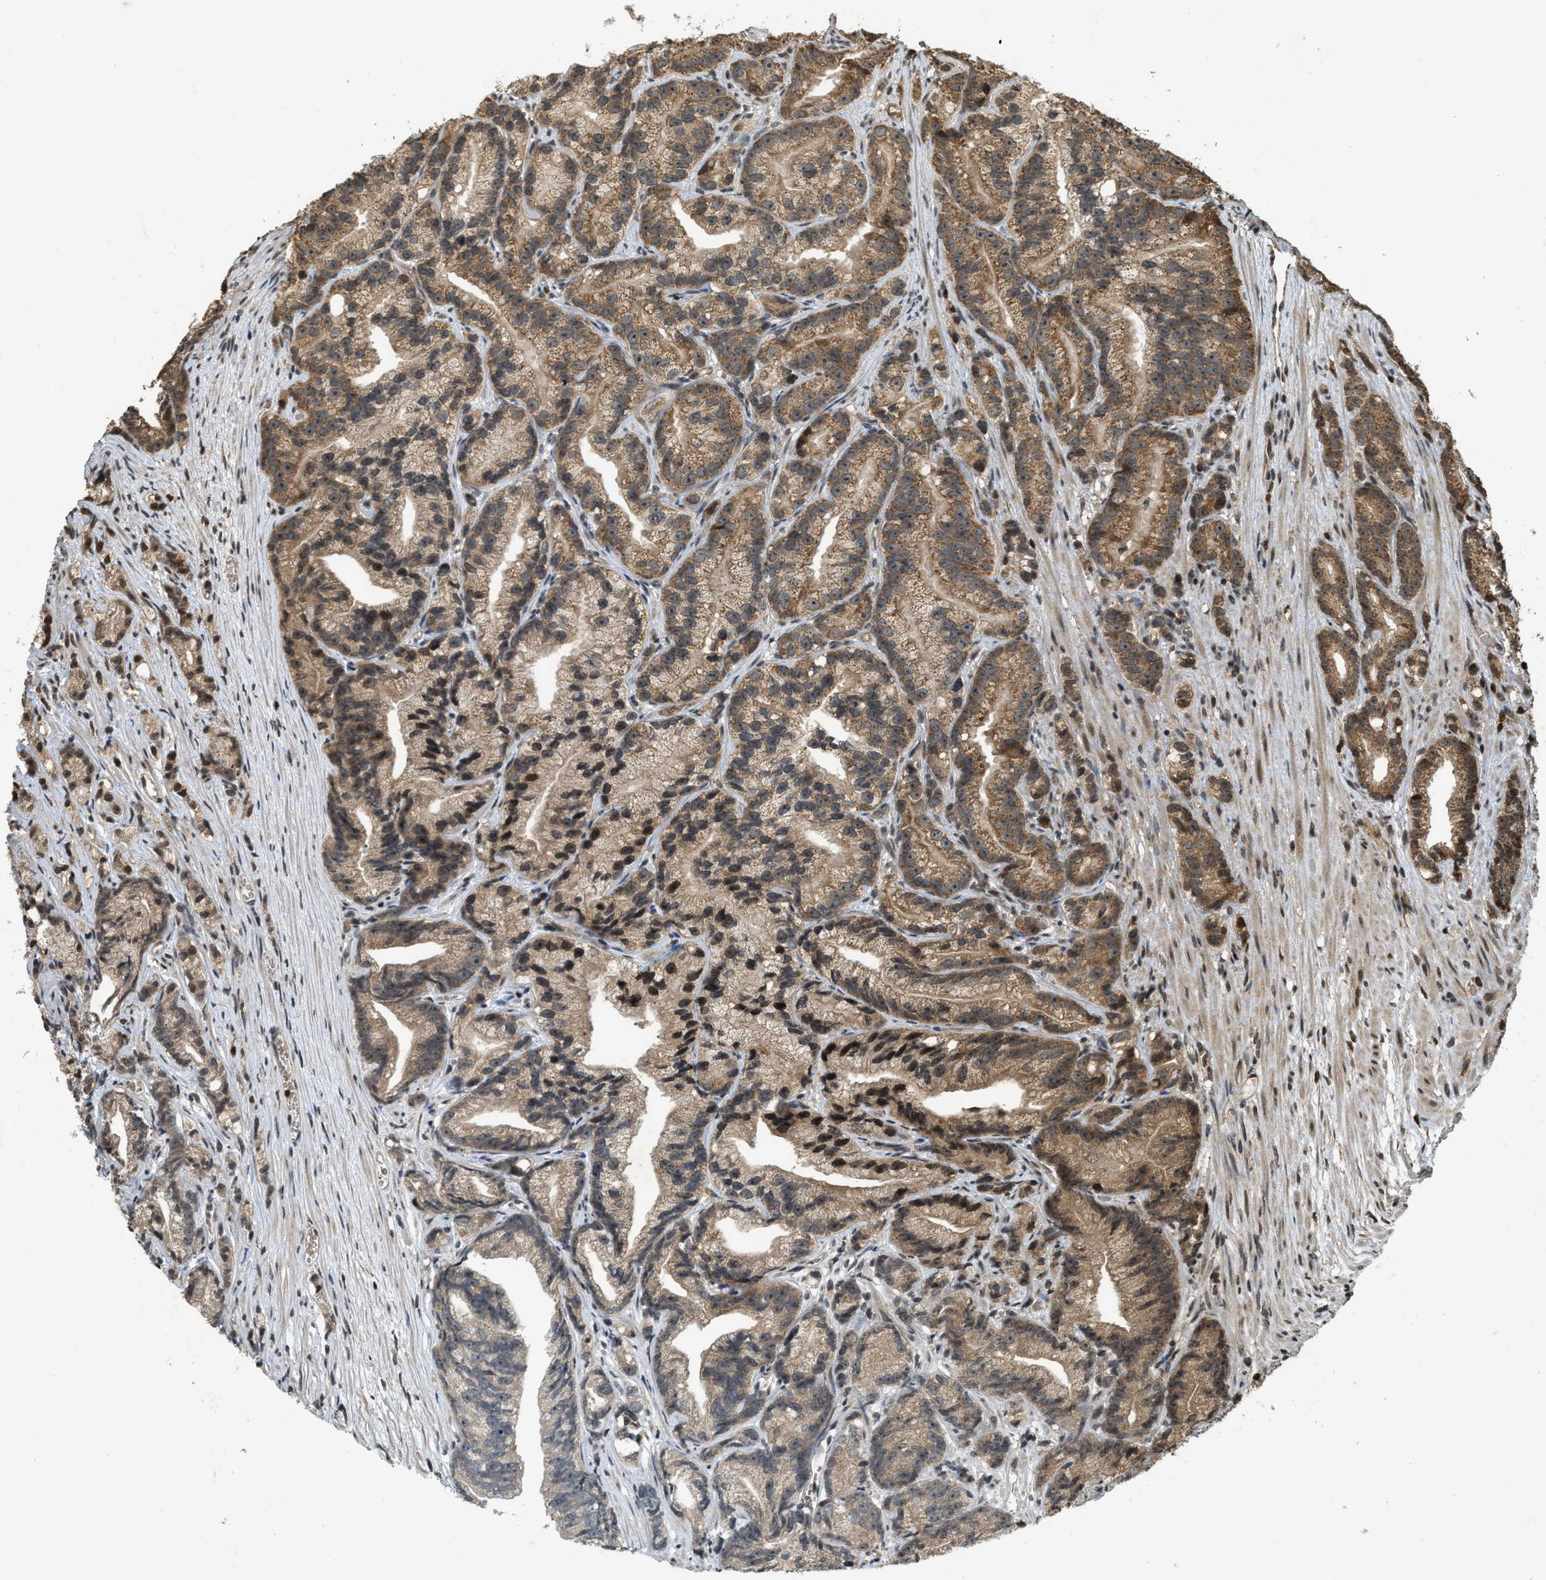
{"staining": {"intensity": "moderate", "quantity": ">75%", "location": "cytoplasmic/membranous,nuclear"}, "tissue": "prostate cancer", "cell_type": "Tumor cells", "image_type": "cancer", "snomed": [{"axis": "morphology", "description": "Adenocarcinoma, Low grade"}, {"axis": "topography", "description": "Prostate"}], "caption": "Protein expression analysis of human adenocarcinoma (low-grade) (prostate) reveals moderate cytoplasmic/membranous and nuclear expression in about >75% of tumor cells. (IHC, brightfield microscopy, high magnification).", "gene": "SIAH1", "patient": {"sex": "male", "age": 89}}